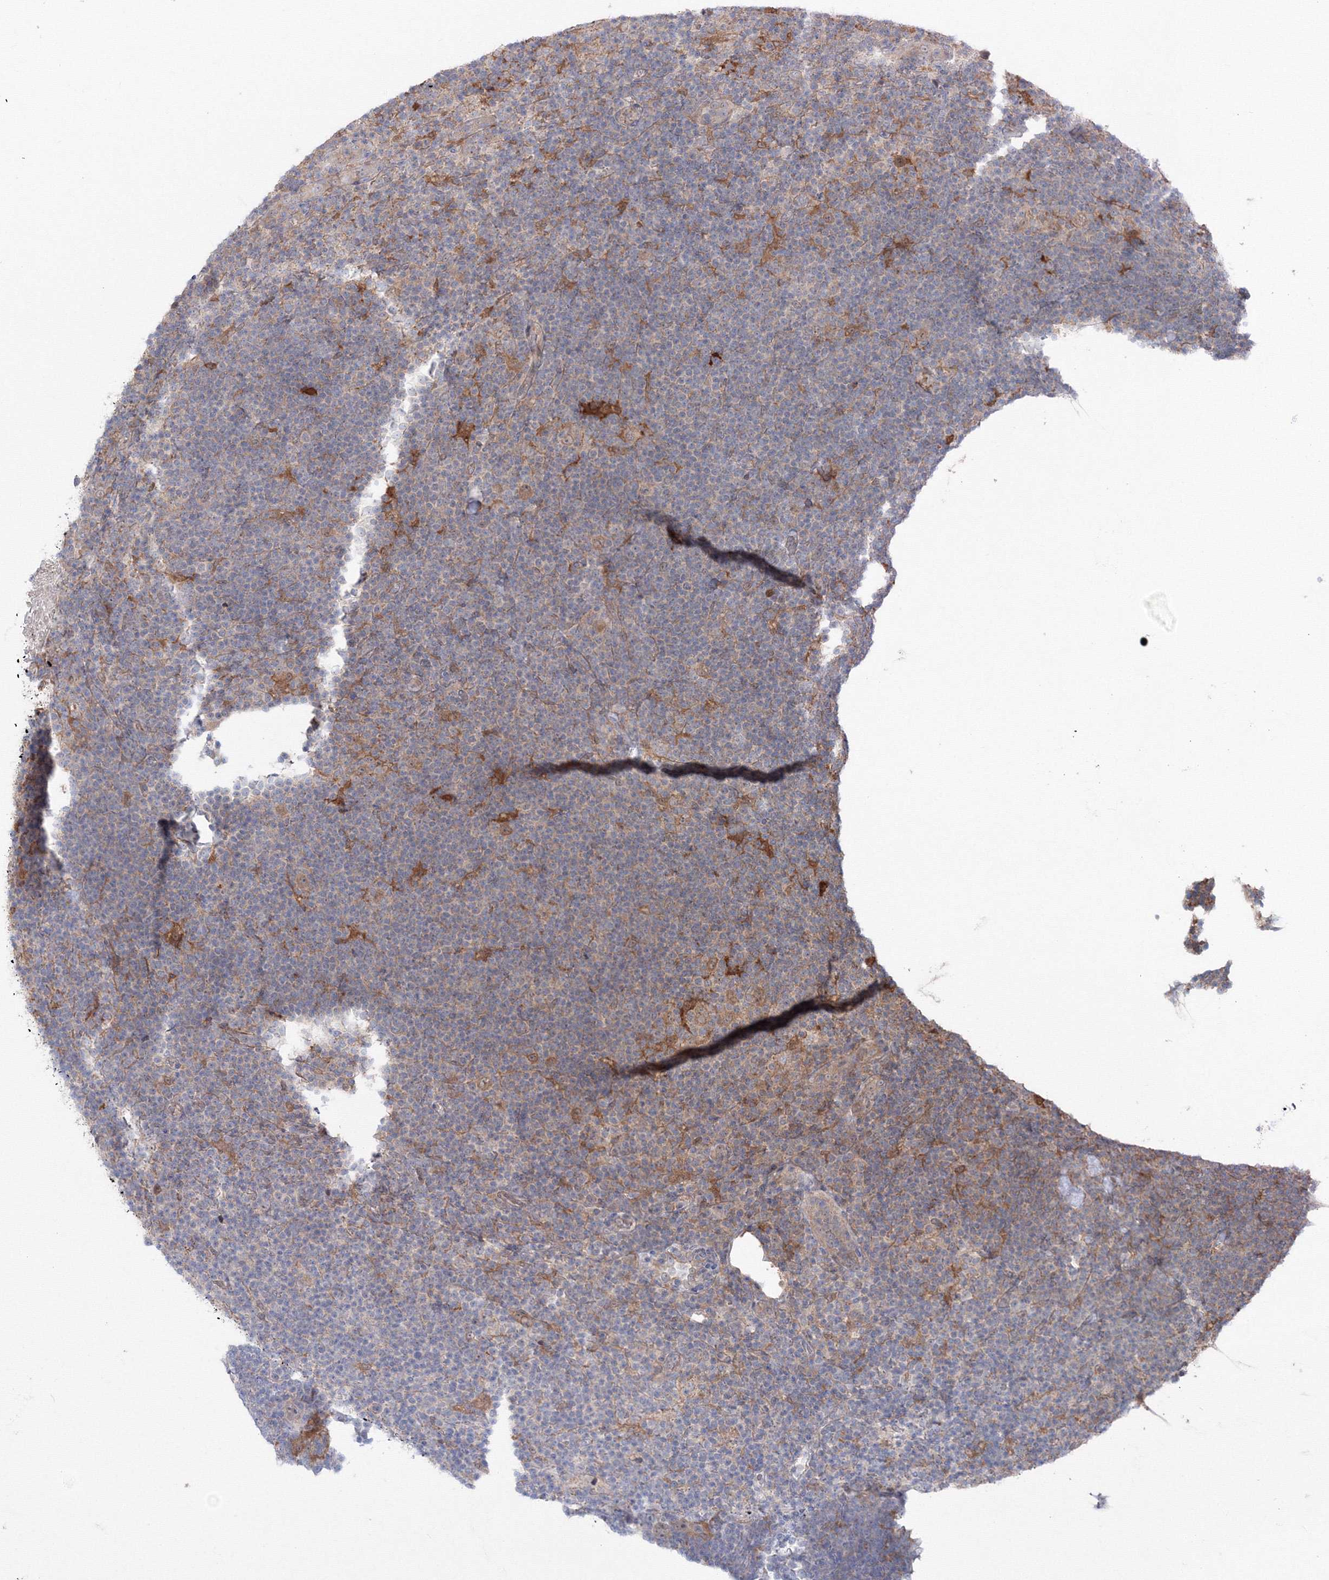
{"staining": {"intensity": "moderate", "quantity": "<25%", "location": "cytoplasmic/membranous"}, "tissue": "lymphoma", "cell_type": "Tumor cells", "image_type": "cancer", "snomed": [{"axis": "morphology", "description": "Hodgkin's disease, NOS"}, {"axis": "topography", "description": "Lymph node"}], "caption": "Protein expression analysis of human Hodgkin's disease reveals moderate cytoplasmic/membranous staining in approximately <25% of tumor cells. The staining was performed using DAB (3,3'-diaminobenzidine) to visualize the protein expression in brown, while the nuclei were stained in blue with hematoxylin (Magnification: 20x).", "gene": "MKRN2", "patient": {"sex": "female", "age": 57}}